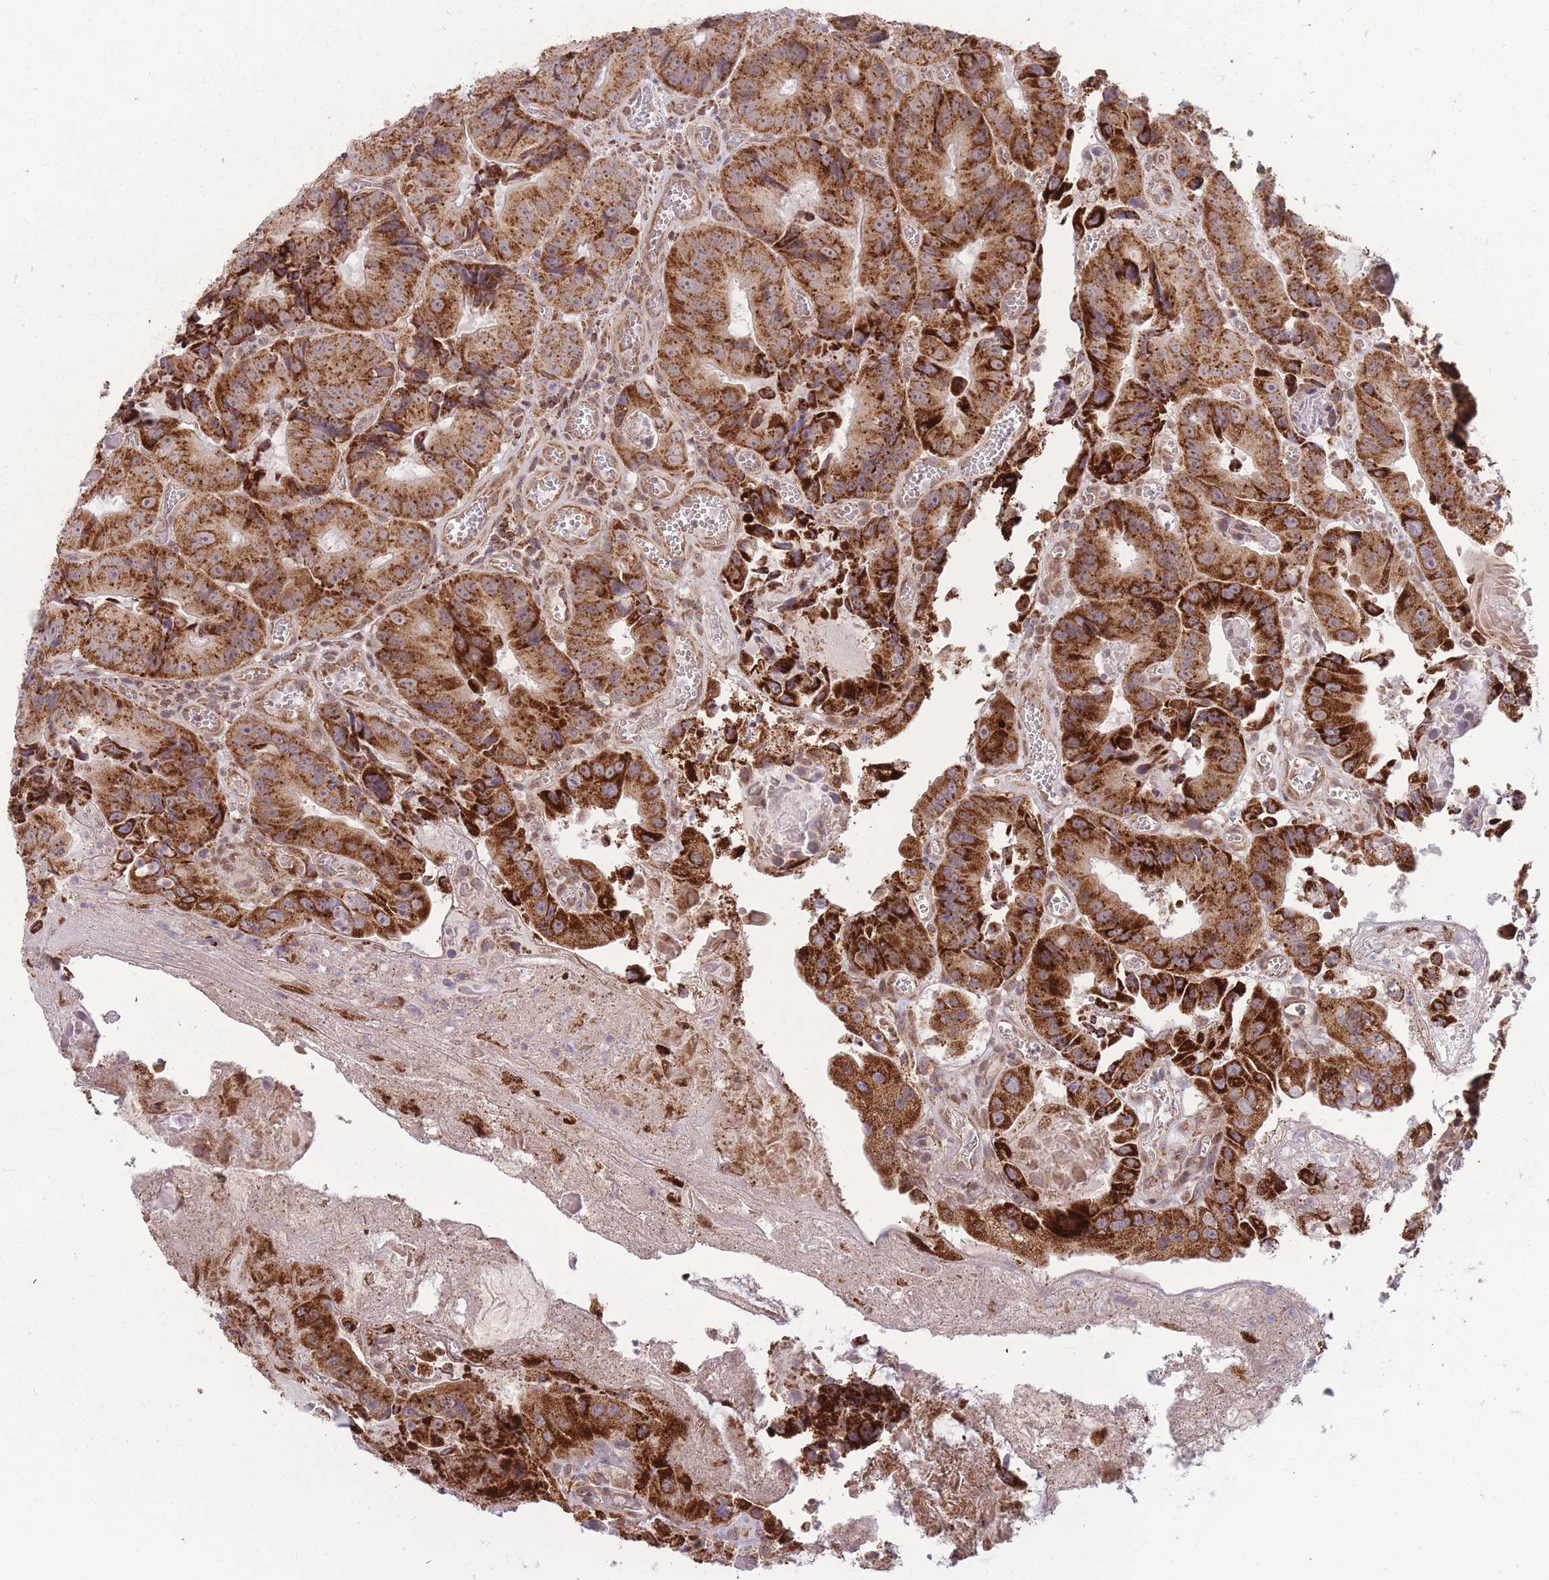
{"staining": {"intensity": "strong", "quantity": ">75%", "location": "cytoplasmic/membranous"}, "tissue": "colorectal cancer", "cell_type": "Tumor cells", "image_type": "cancer", "snomed": [{"axis": "morphology", "description": "Adenocarcinoma, NOS"}, {"axis": "topography", "description": "Colon"}], "caption": "Adenocarcinoma (colorectal) was stained to show a protein in brown. There is high levels of strong cytoplasmic/membranous staining in approximately >75% of tumor cells.", "gene": "DPYSL4", "patient": {"sex": "female", "age": 86}}